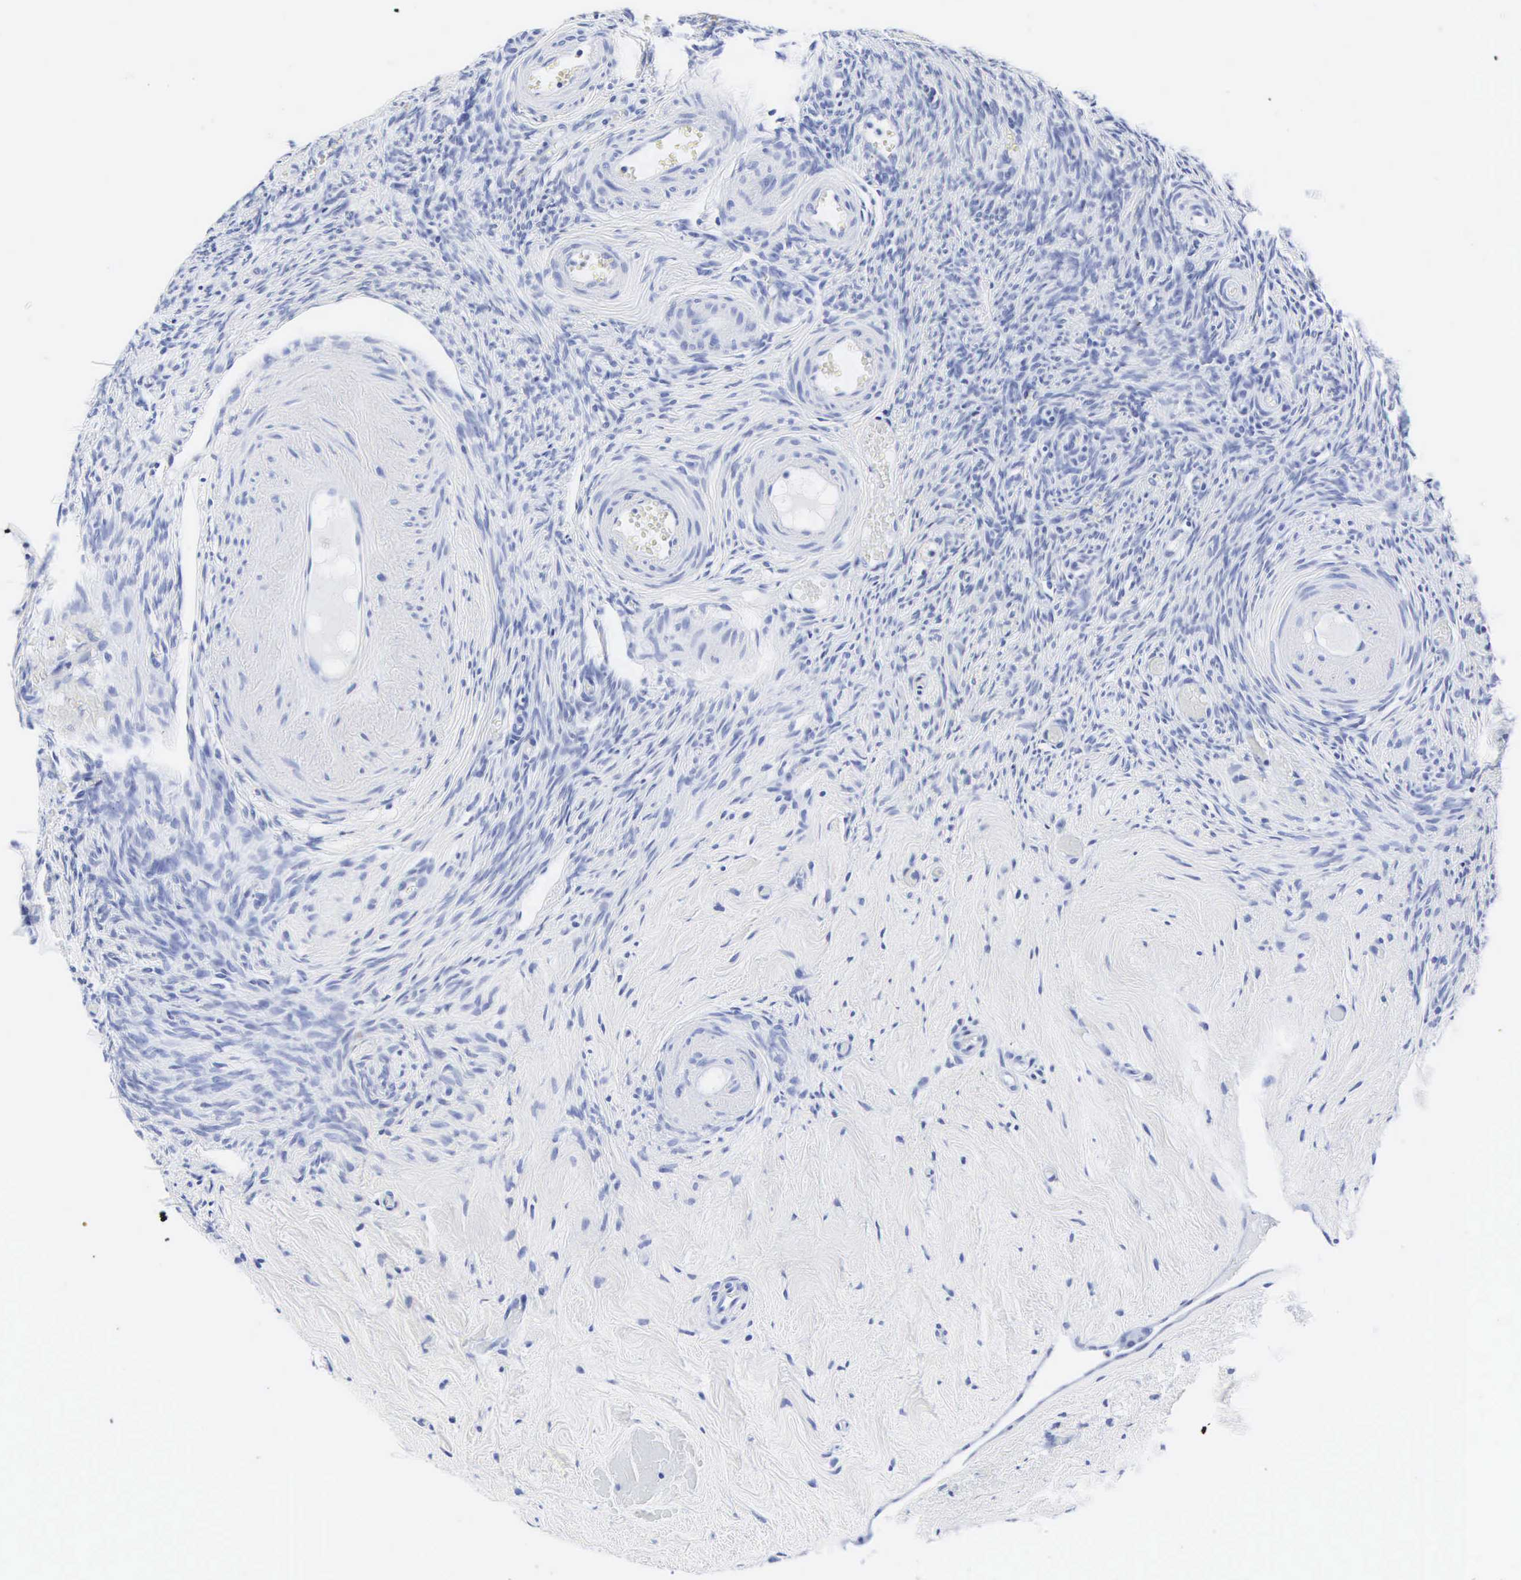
{"staining": {"intensity": "negative", "quantity": "none", "location": "none"}, "tissue": "ovary", "cell_type": "Follicle cells", "image_type": "normal", "snomed": [{"axis": "morphology", "description": "Normal tissue, NOS"}, {"axis": "topography", "description": "Ovary"}], "caption": "Immunohistochemistry of benign ovary displays no expression in follicle cells.", "gene": "INS", "patient": {"sex": "female", "age": 63}}